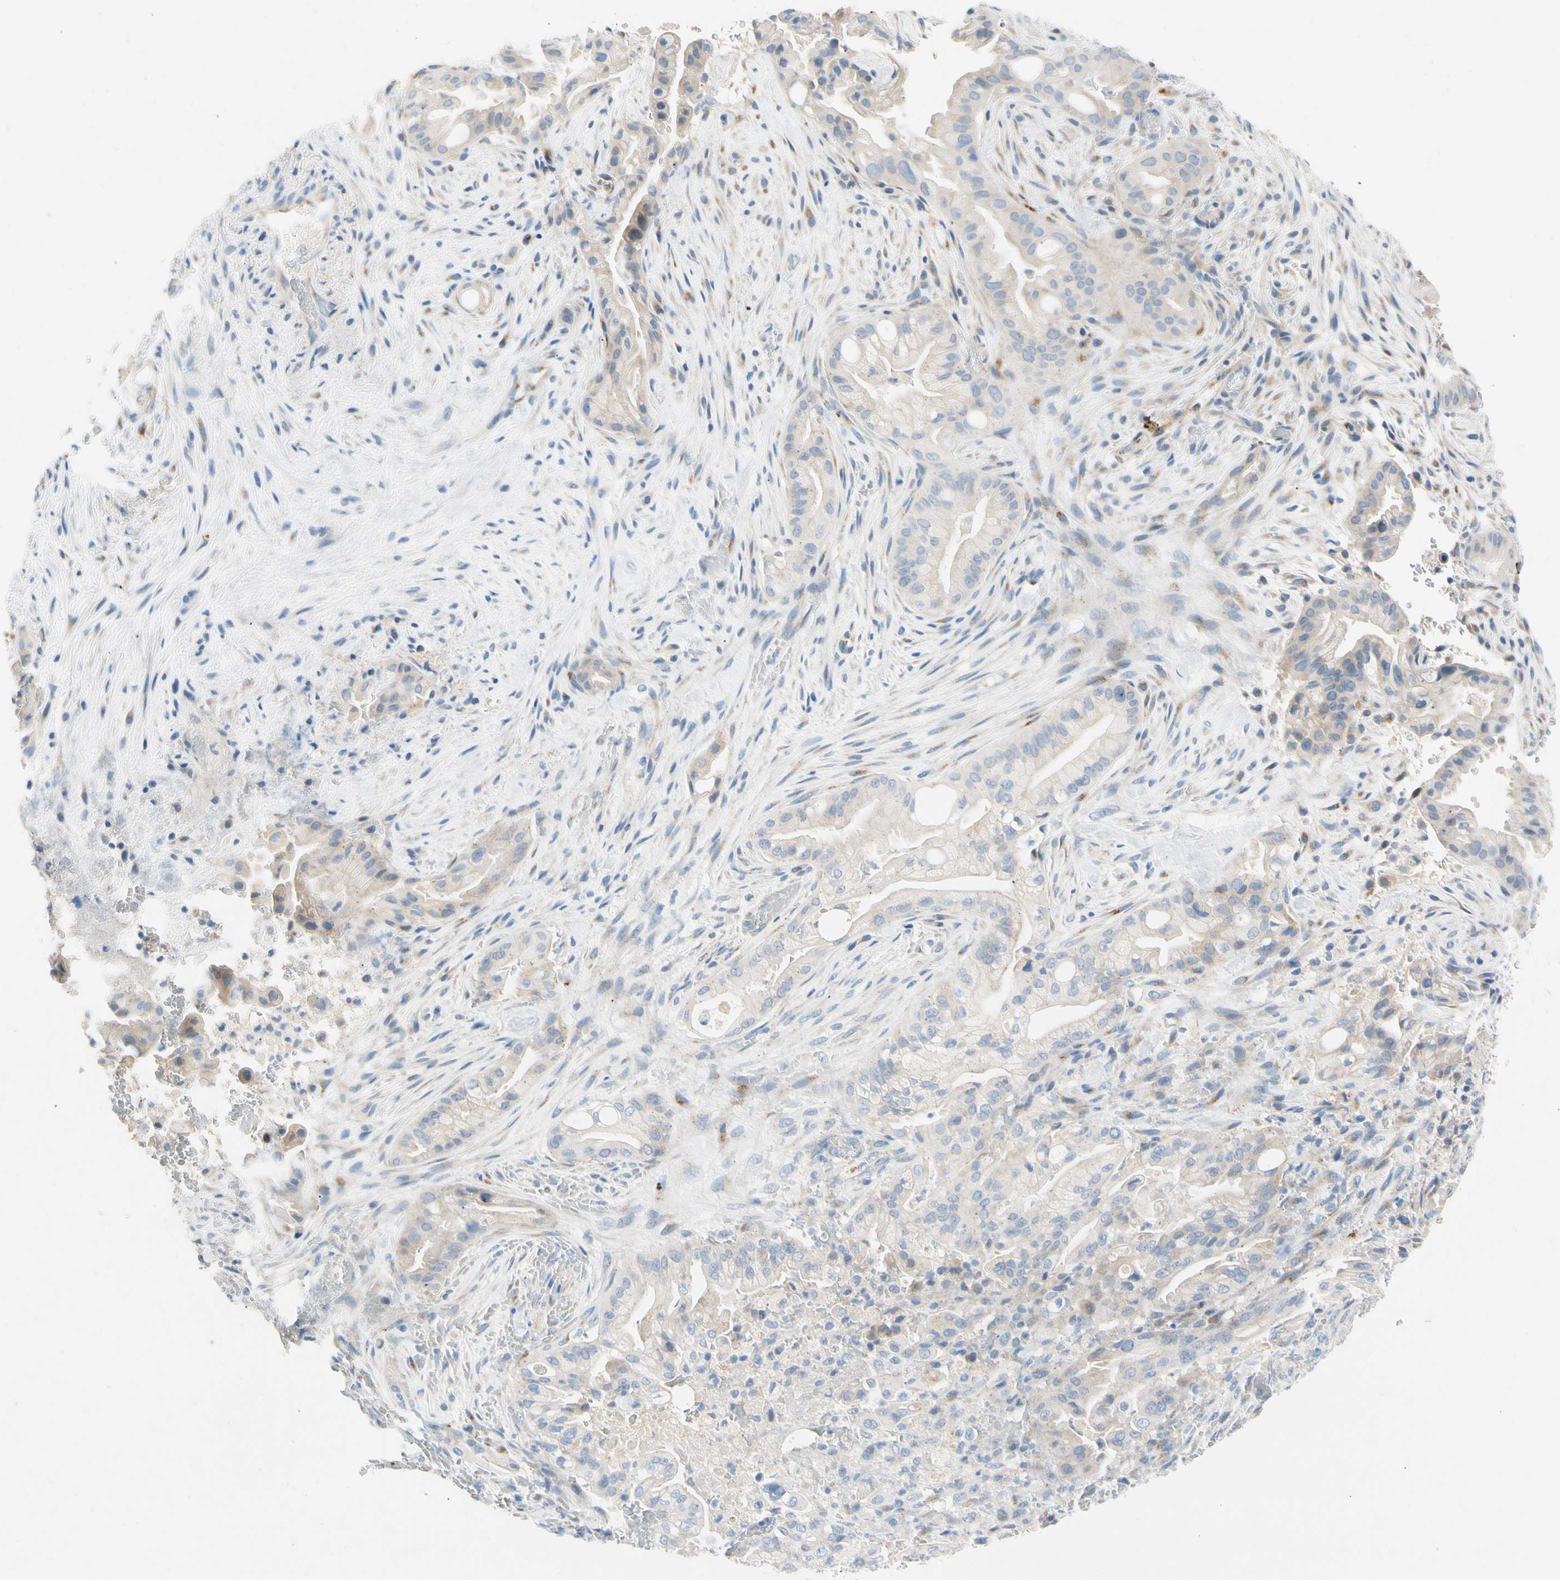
{"staining": {"intensity": "negative", "quantity": "none", "location": "none"}, "tissue": "liver cancer", "cell_type": "Tumor cells", "image_type": "cancer", "snomed": [{"axis": "morphology", "description": "Cholangiocarcinoma"}, {"axis": "topography", "description": "Liver"}], "caption": "There is no significant expression in tumor cells of liver cholangiocarcinoma.", "gene": "GASK1B", "patient": {"sex": "female", "age": 68}}